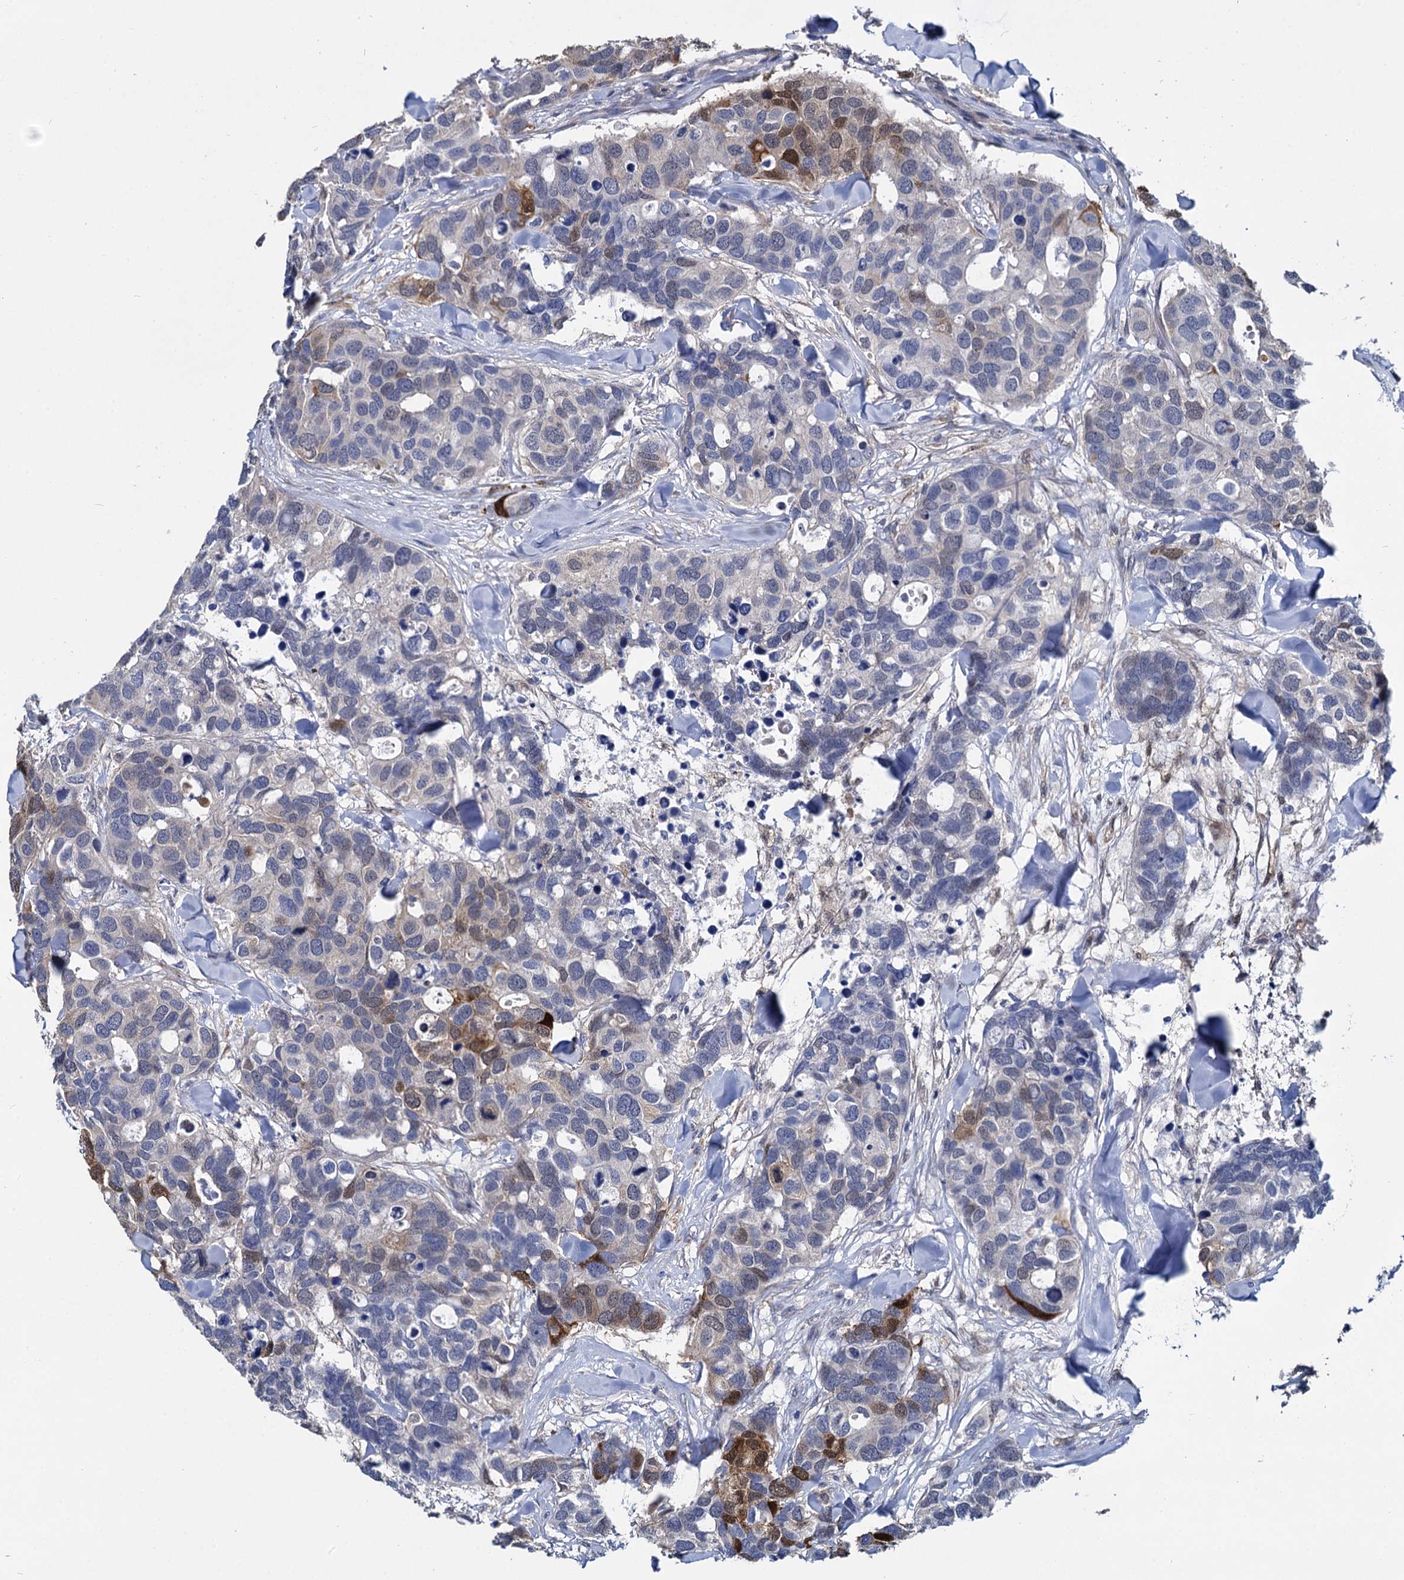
{"staining": {"intensity": "moderate", "quantity": "<25%", "location": "cytoplasmic/membranous"}, "tissue": "breast cancer", "cell_type": "Tumor cells", "image_type": "cancer", "snomed": [{"axis": "morphology", "description": "Duct carcinoma"}, {"axis": "topography", "description": "Breast"}], "caption": "Immunohistochemical staining of human breast intraductal carcinoma displays low levels of moderate cytoplasmic/membranous protein expression in about <25% of tumor cells.", "gene": "GSTM3", "patient": {"sex": "female", "age": 83}}